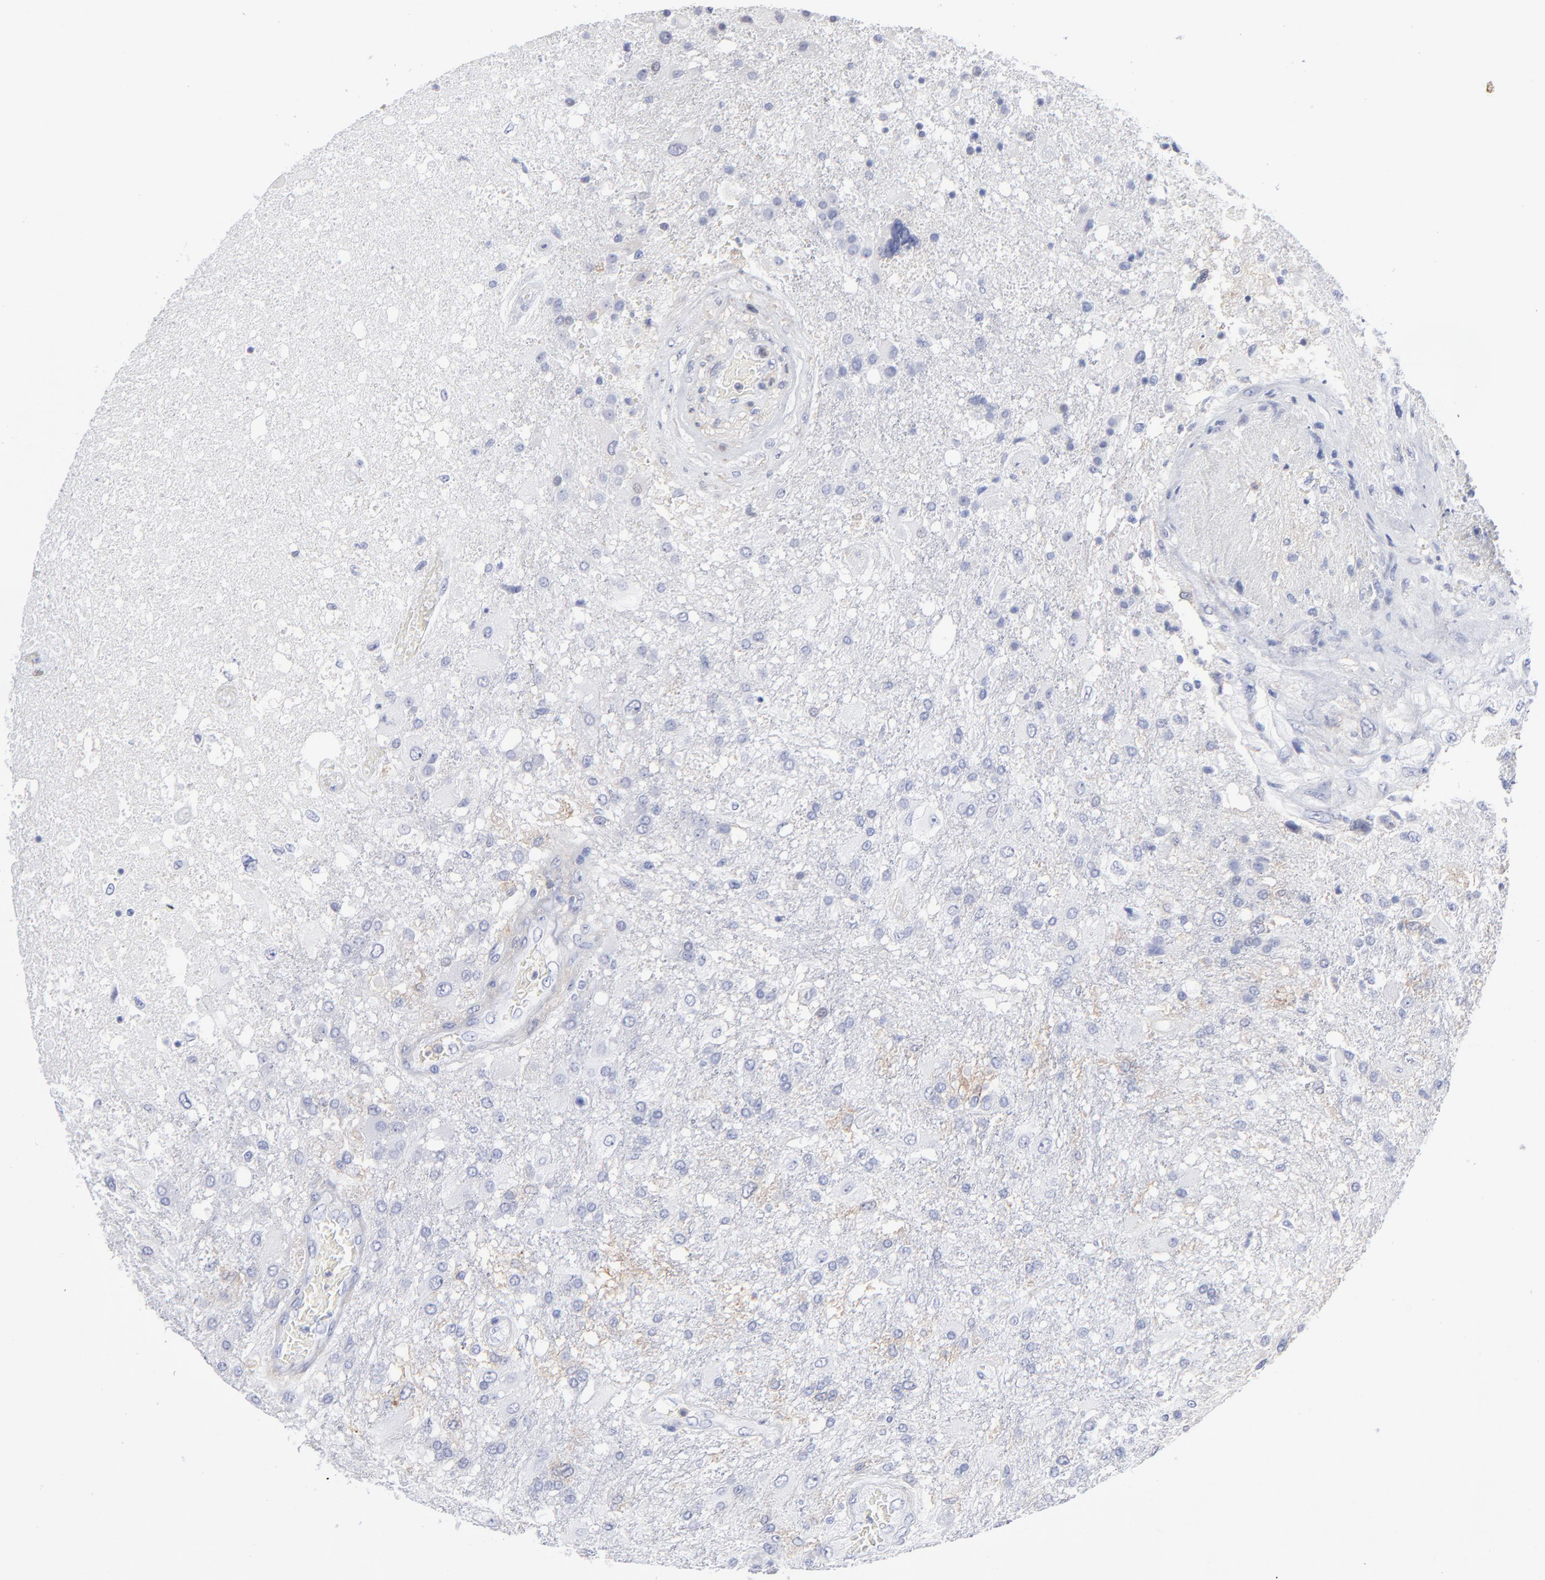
{"staining": {"intensity": "negative", "quantity": "none", "location": "none"}, "tissue": "glioma", "cell_type": "Tumor cells", "image_type": "cancer", "snomed": [{"axis": "morphology", "description": "Glioma, malignant, High grade"}, {"axis": "topography", "description": "Cerebral cortex"}], "caption": "An immunohistochemistry micrograph of glioma is shown. There is no staining in tumor cells of glioma. (DAB immunohistochemistry, high magnification).", "gene": "LAT2", "patient": {"sex": "male", "age": 79}}